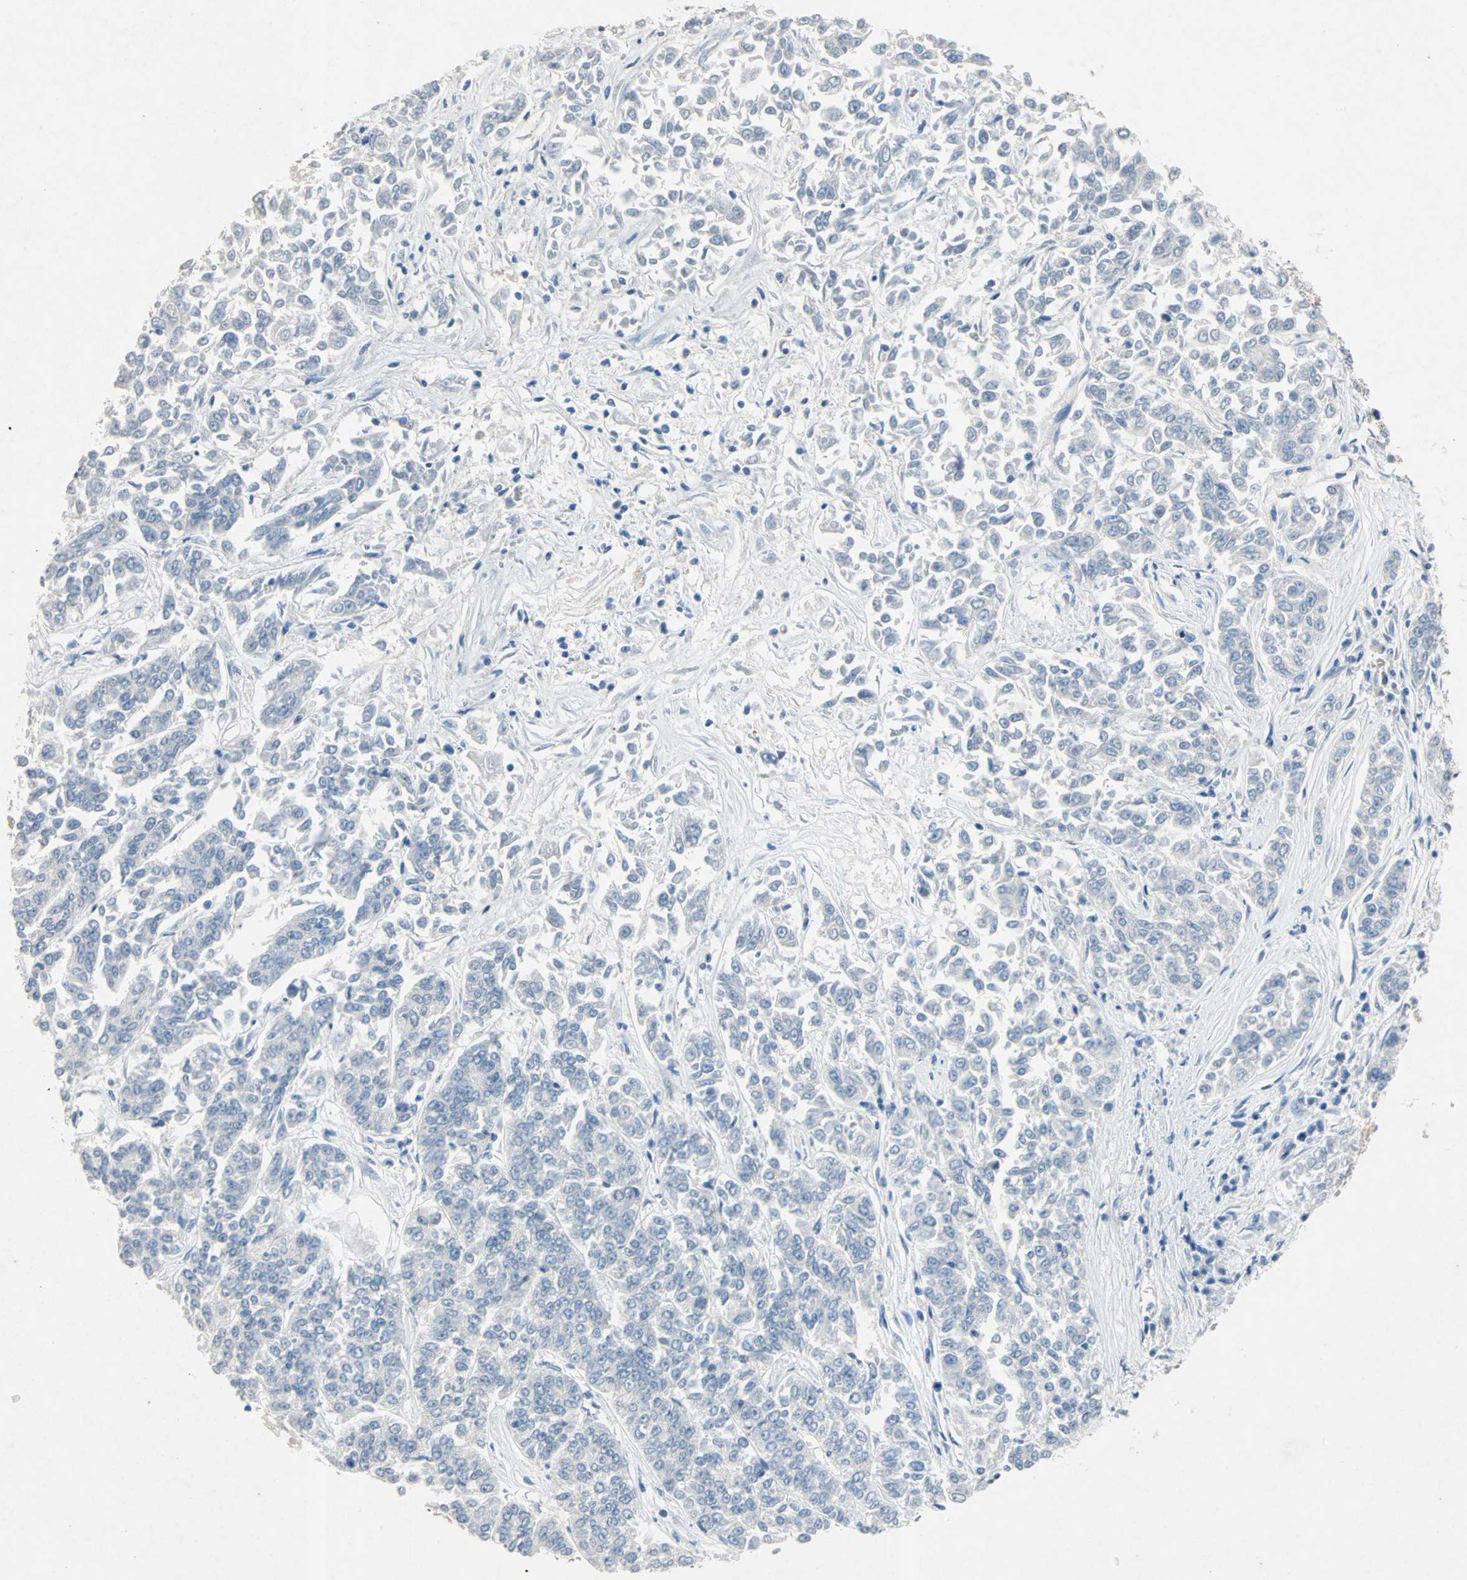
{"staining": {"intensity": "negative", "quantity": "none", "location": "none"}, "tissue": "lung cancer", "cell_type": "Tumor cells", "image_type": "cancer", "snomed": [{"axis": "morphology", "description": "Adenocarcinoma, NOS"}, {"axis": "topography", "description": "Lung"}], "caption": "DAB (3,3'-diaminobenzidine) immunohistochemical staining of human lung adenocarcinoma demonstrates no significant positivity in tumor cells. Nuclei are stained in blue.", "gene": "PCDHB2", "patient": {"sex": "male", "age": 84}}